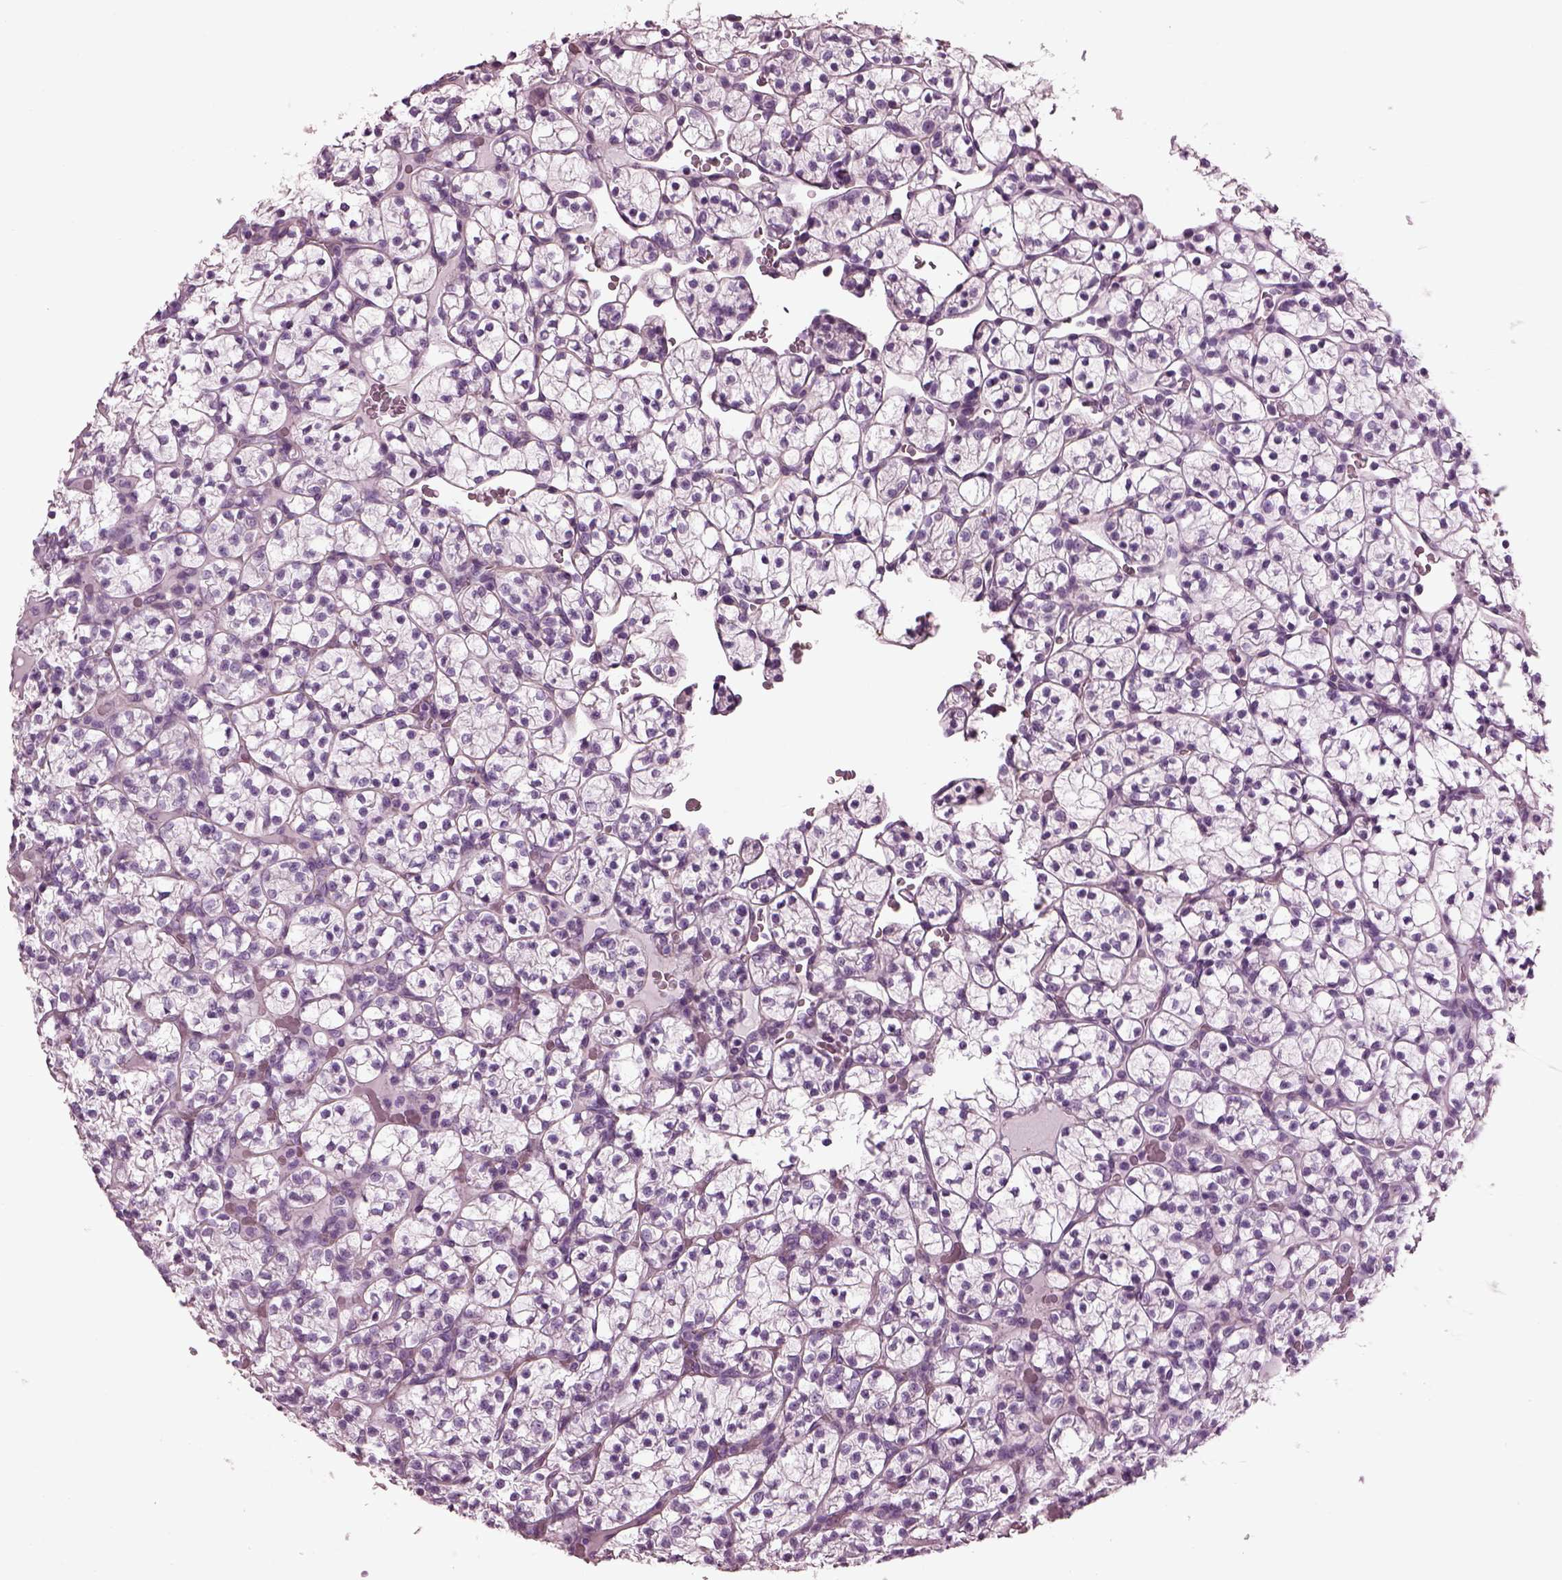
{"staining": {"intensity": "negative", "quantity": "none", "location": "none"}, "tissue": "renal cancer", "cell_type": "Tumor cells", "image_type": "cancer", "snomed": [{"axis": "morphology", "description": "Adenocarcinoma, NOS"}, {"axis": "topography", "description": "Kidney"}], "caption": "The micrograph reveals no staining of tumor cells in renal cancer.", "gene": "BFSP1", "patient": {"sex": "female", "age": 89}}